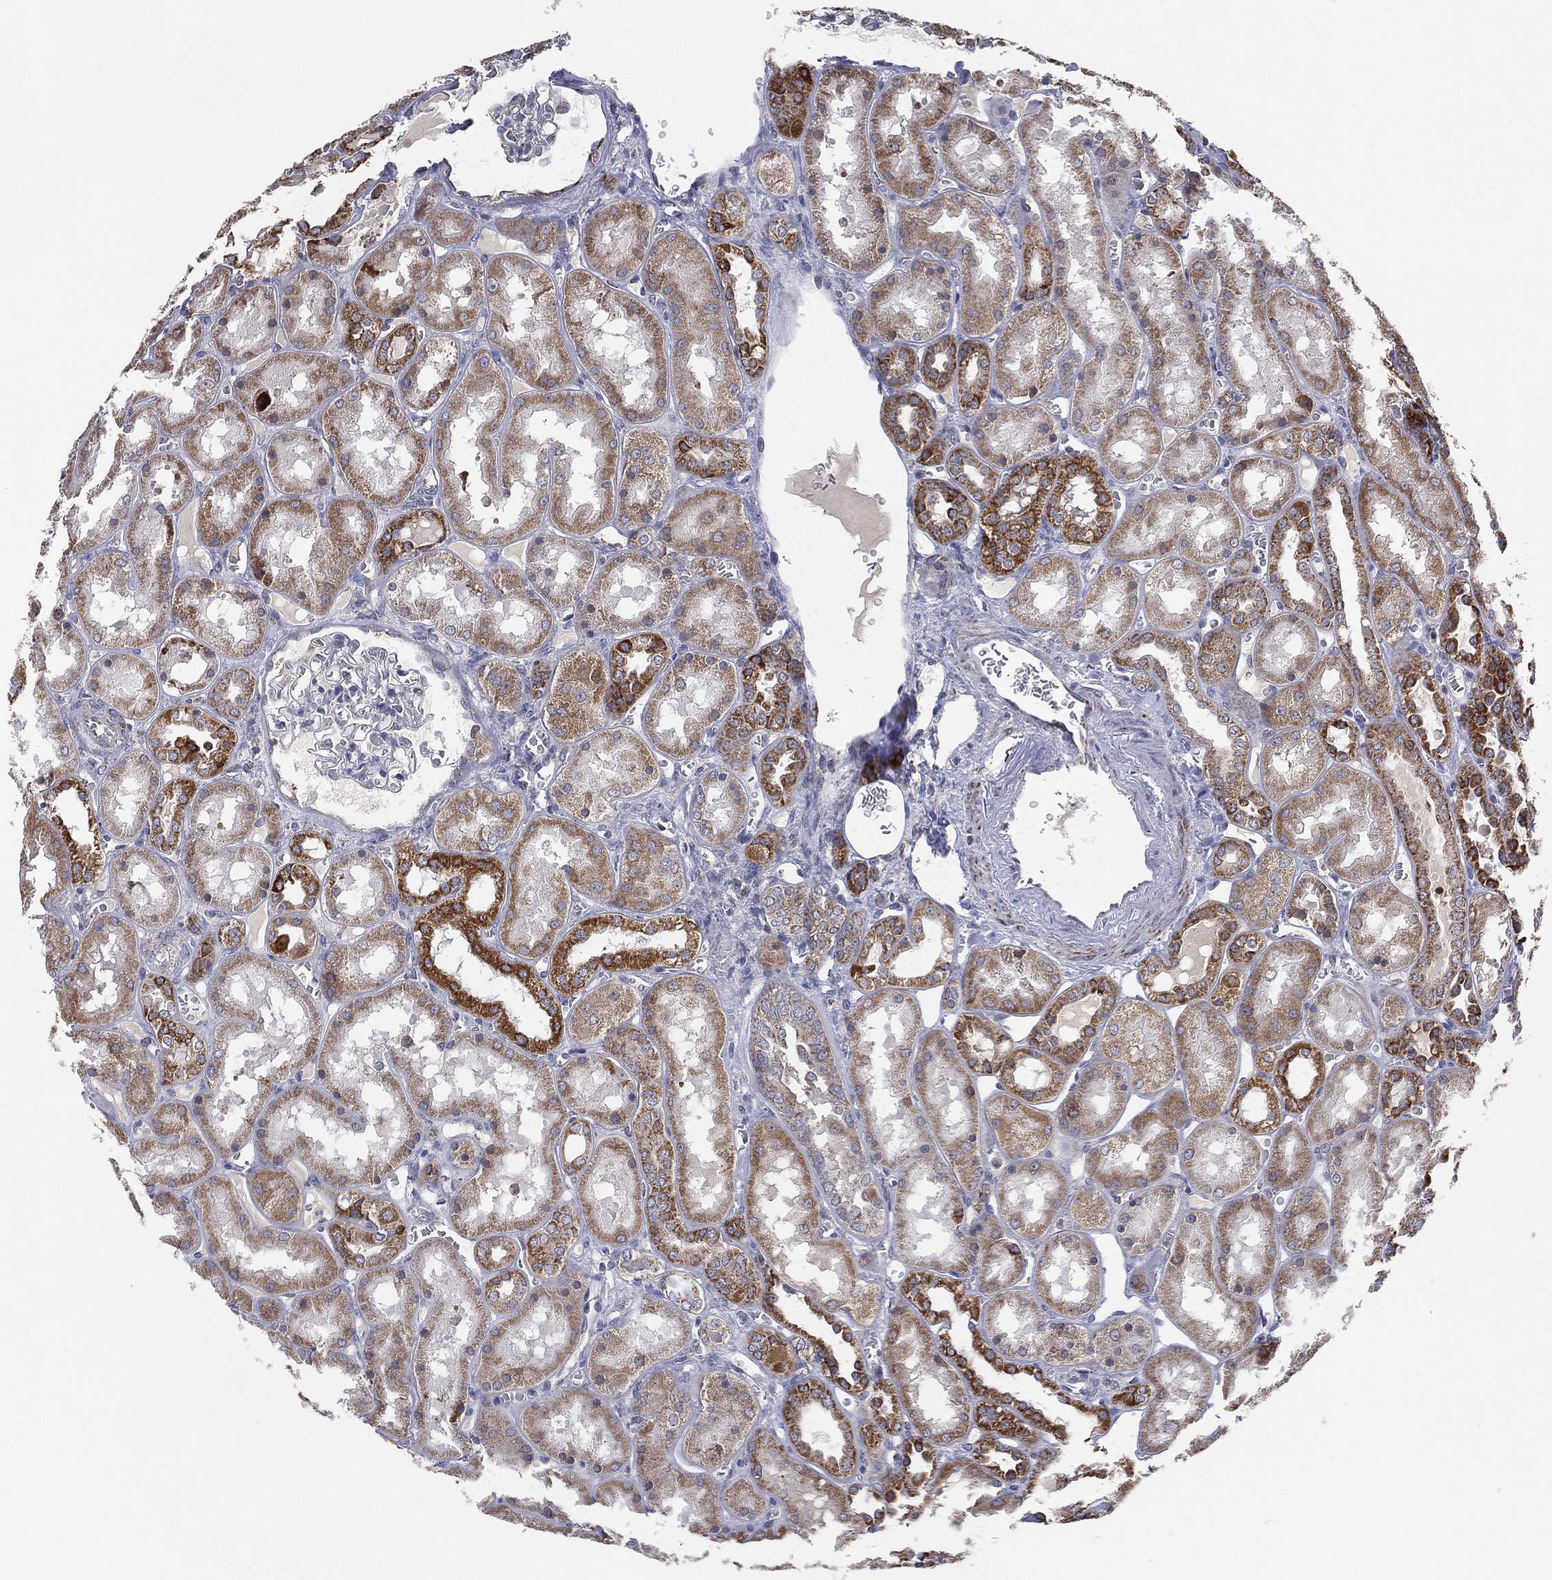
{"staining": {"intensity": "negative", "quantity": "none", "location": "none"}, "tissue": "kidney", "cell_type": "Cells in glomeruli", "image_type": "normal", "snomed": [{"axis": "morphology", "description": "Normal tissue, NOS"}, {"axis": "topography", "description": "Kidney"}], "caption": "Histopathology image shows no protein staining in cells in glomeruli of unremarkable kidney.", "gene": "PSMG4", "patient": {"sex": "male", "age": 73}}